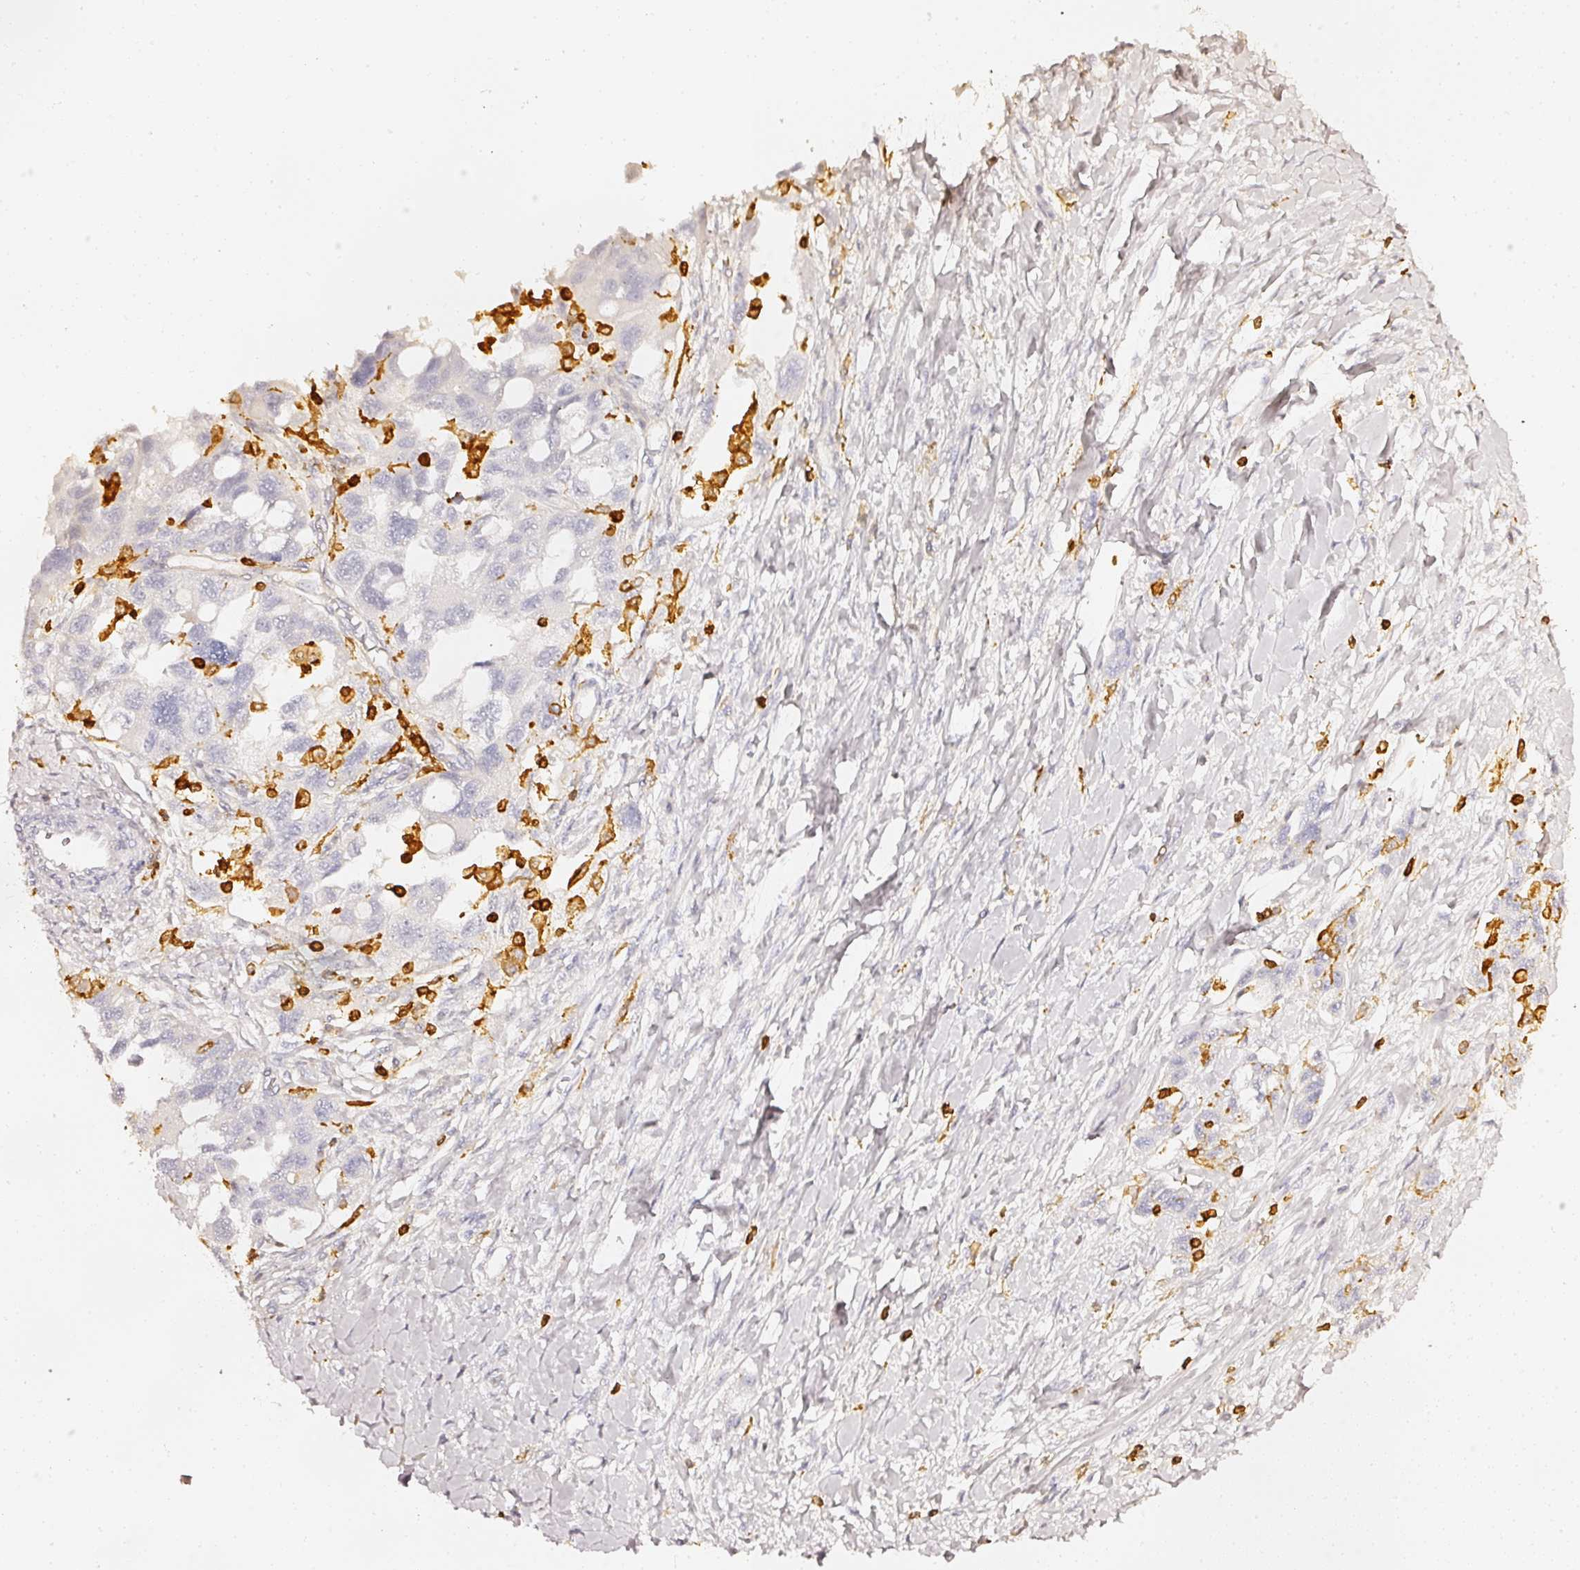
{"staining": {"intensity": "negative", "quantity": "none", "location": "none"}, "tissue": "ovarian cancer", "cell_type": "Tumor cells", "image_type": "cancer", "snomed": [{"axis": "morphology", "description": "Carcinoma, NOS"}, {"axis": "morphology", "description": "Cystadenocarcinoma, serous, NOS"}, {"axis": "topography", "description": "Ovary"}], "caption": "A photomicrograph of ovarian carcinoma stained for a protein reveals no brown staining in tumor cells.", "gene": "EVL", "patient": {"sex": "female", "age": 69}}